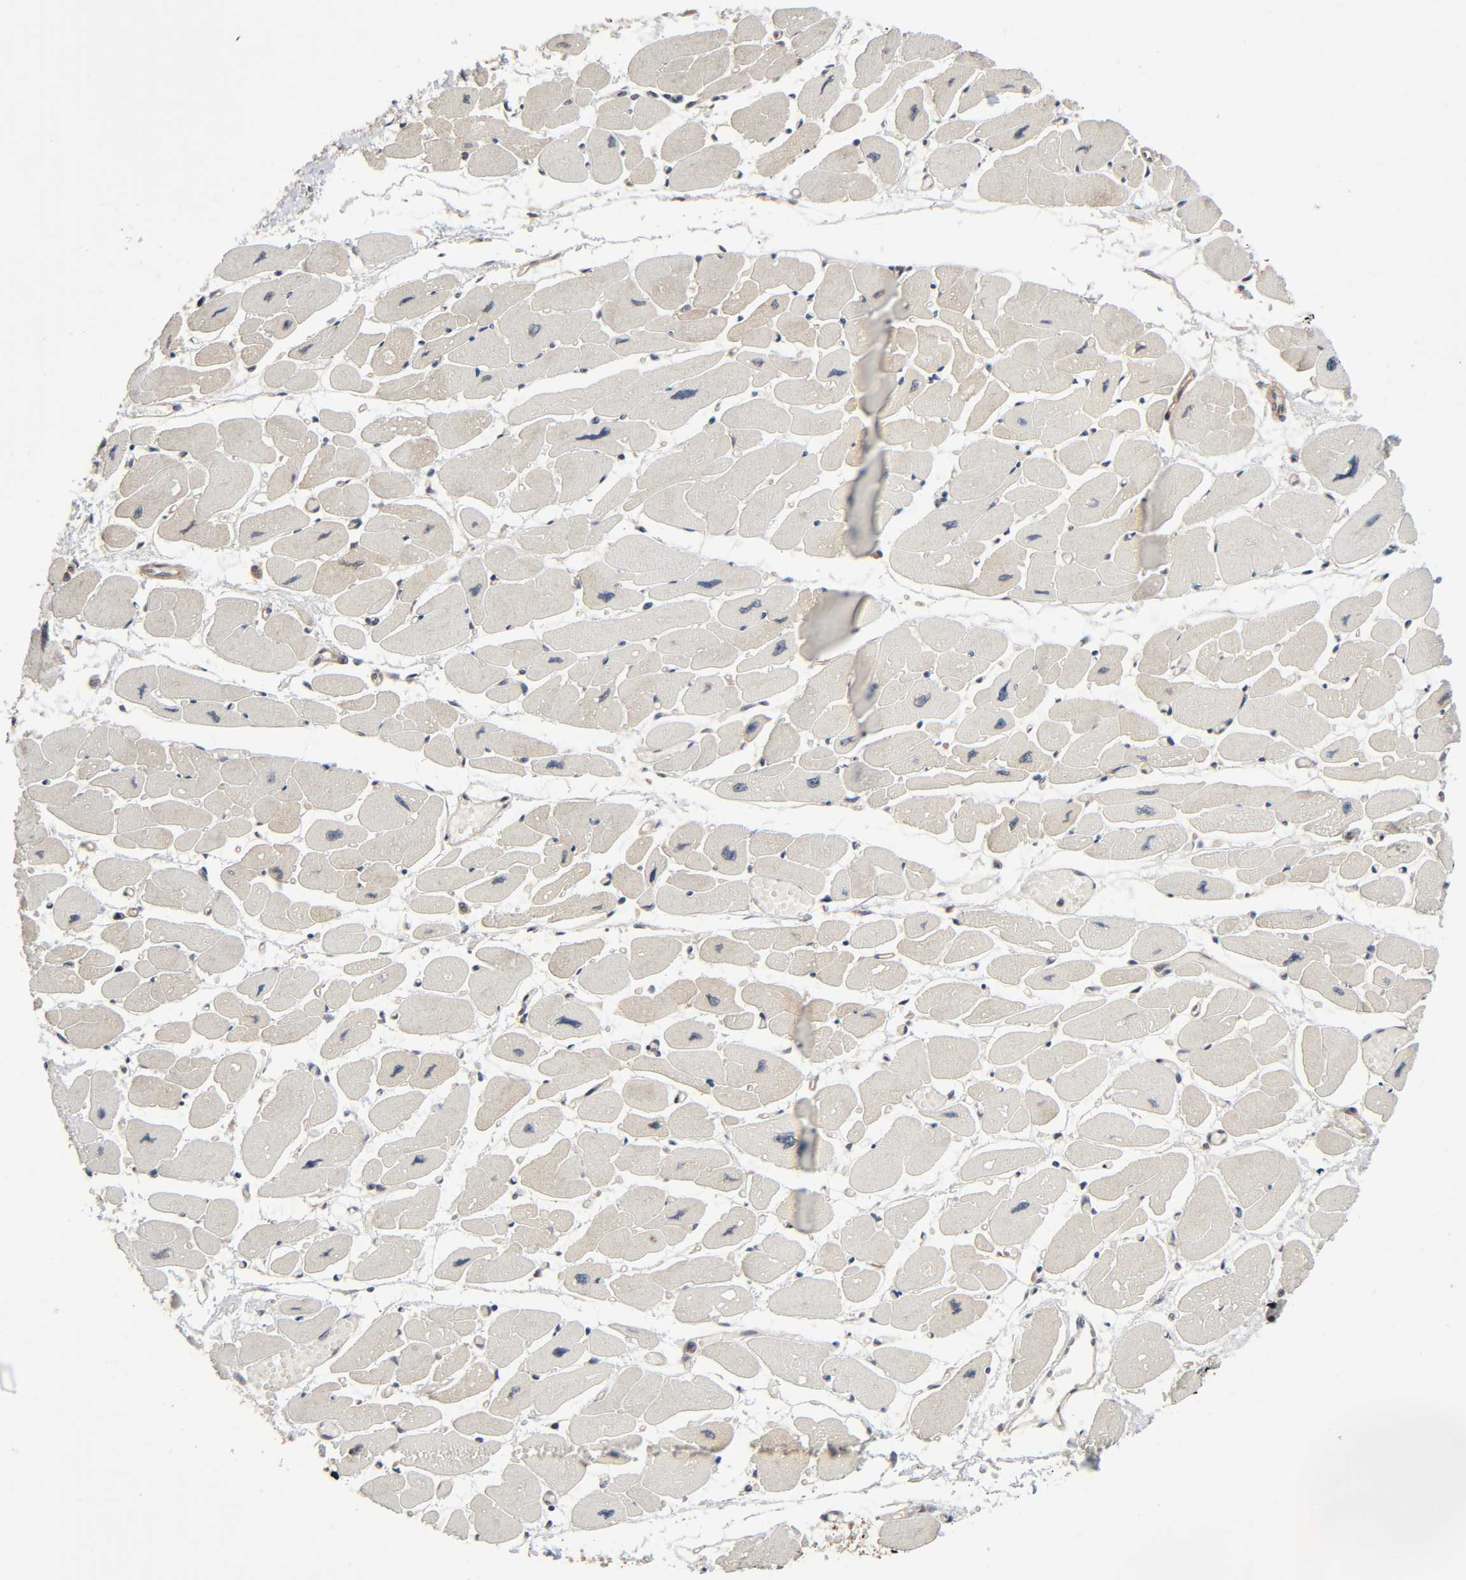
{"staining": {"intensity": "weak", "quantity": "<25%", "location": "cytoplasmic/membranous"}, "tissue": "heart muscle", "cell_type": "Cardiomyocytes", "image_type": "normal", "snomed": [{"axis": "morphology", "description": "Normal tissue, NOS"}, {"axis": "topography", "description": "Heart"}], "caption": "Immunohistochemistry (IHC) of benign human heart muscle exhibits no staining in cardiomyocytes. (Immunohistochemistry, brightfield microscopy, high magnification).", "gene": "PPP2R1B", "patient": {"sex": "female", "age": 54}}